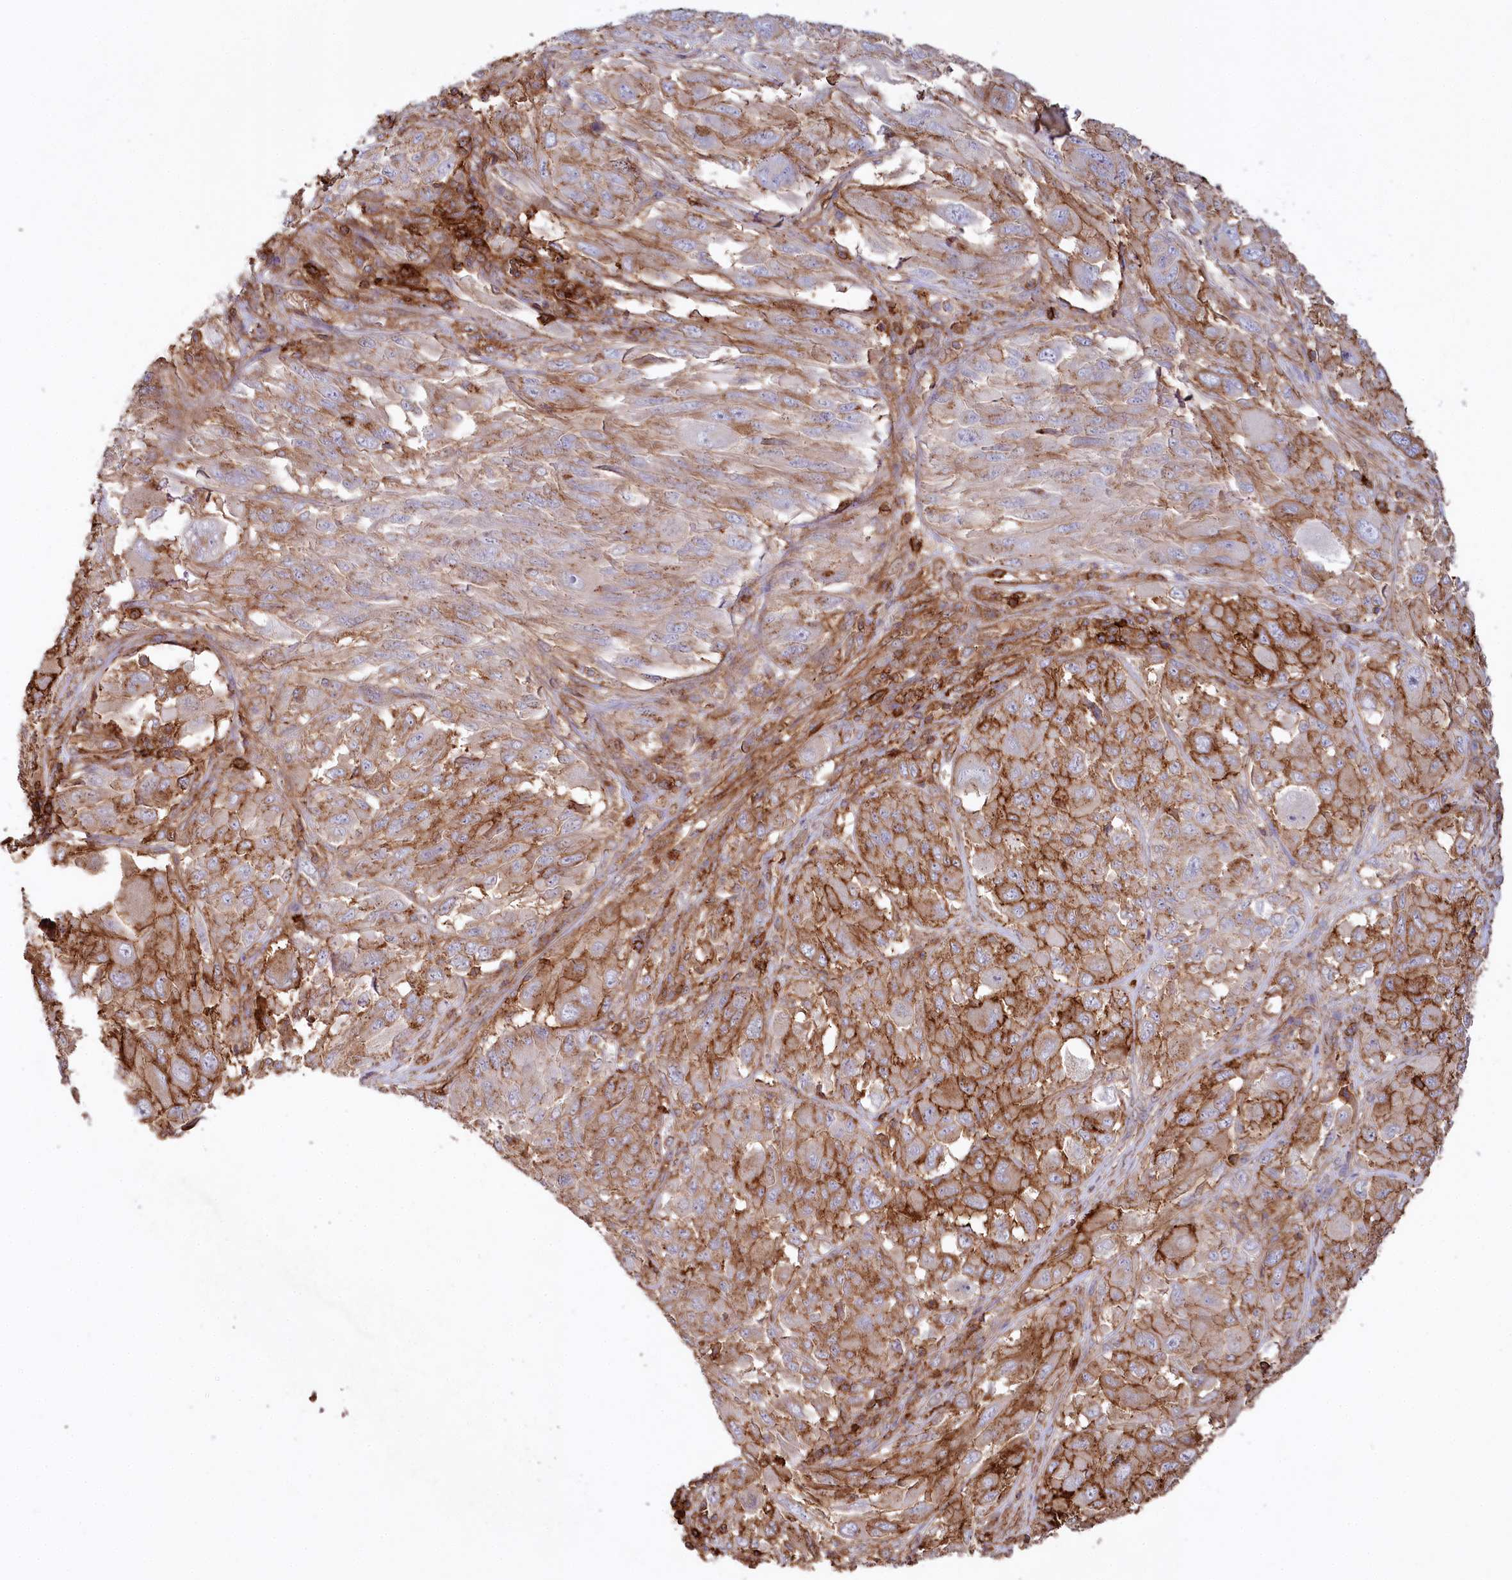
{"staining": {"intensity": "moderate", "quantity": ">75%", "location": "cytoplasmic/membranous"}, "tissue": "melanoma", "cell_type": "Tumor cells", "image_type": "cancer", "snomed": [{"axis": "morphology", "description": "Malignant melanoma, NOS"}, {"axis": "topography", "description": "Skin"}], "caption": "Malignant melanoma stained with immunohistochemistry exhibits moderate cytoplasmic/membranous staining in about >75% of tumor cells.", "gene": "RBP5", "patient": {"sex": "female", "age": 91}}